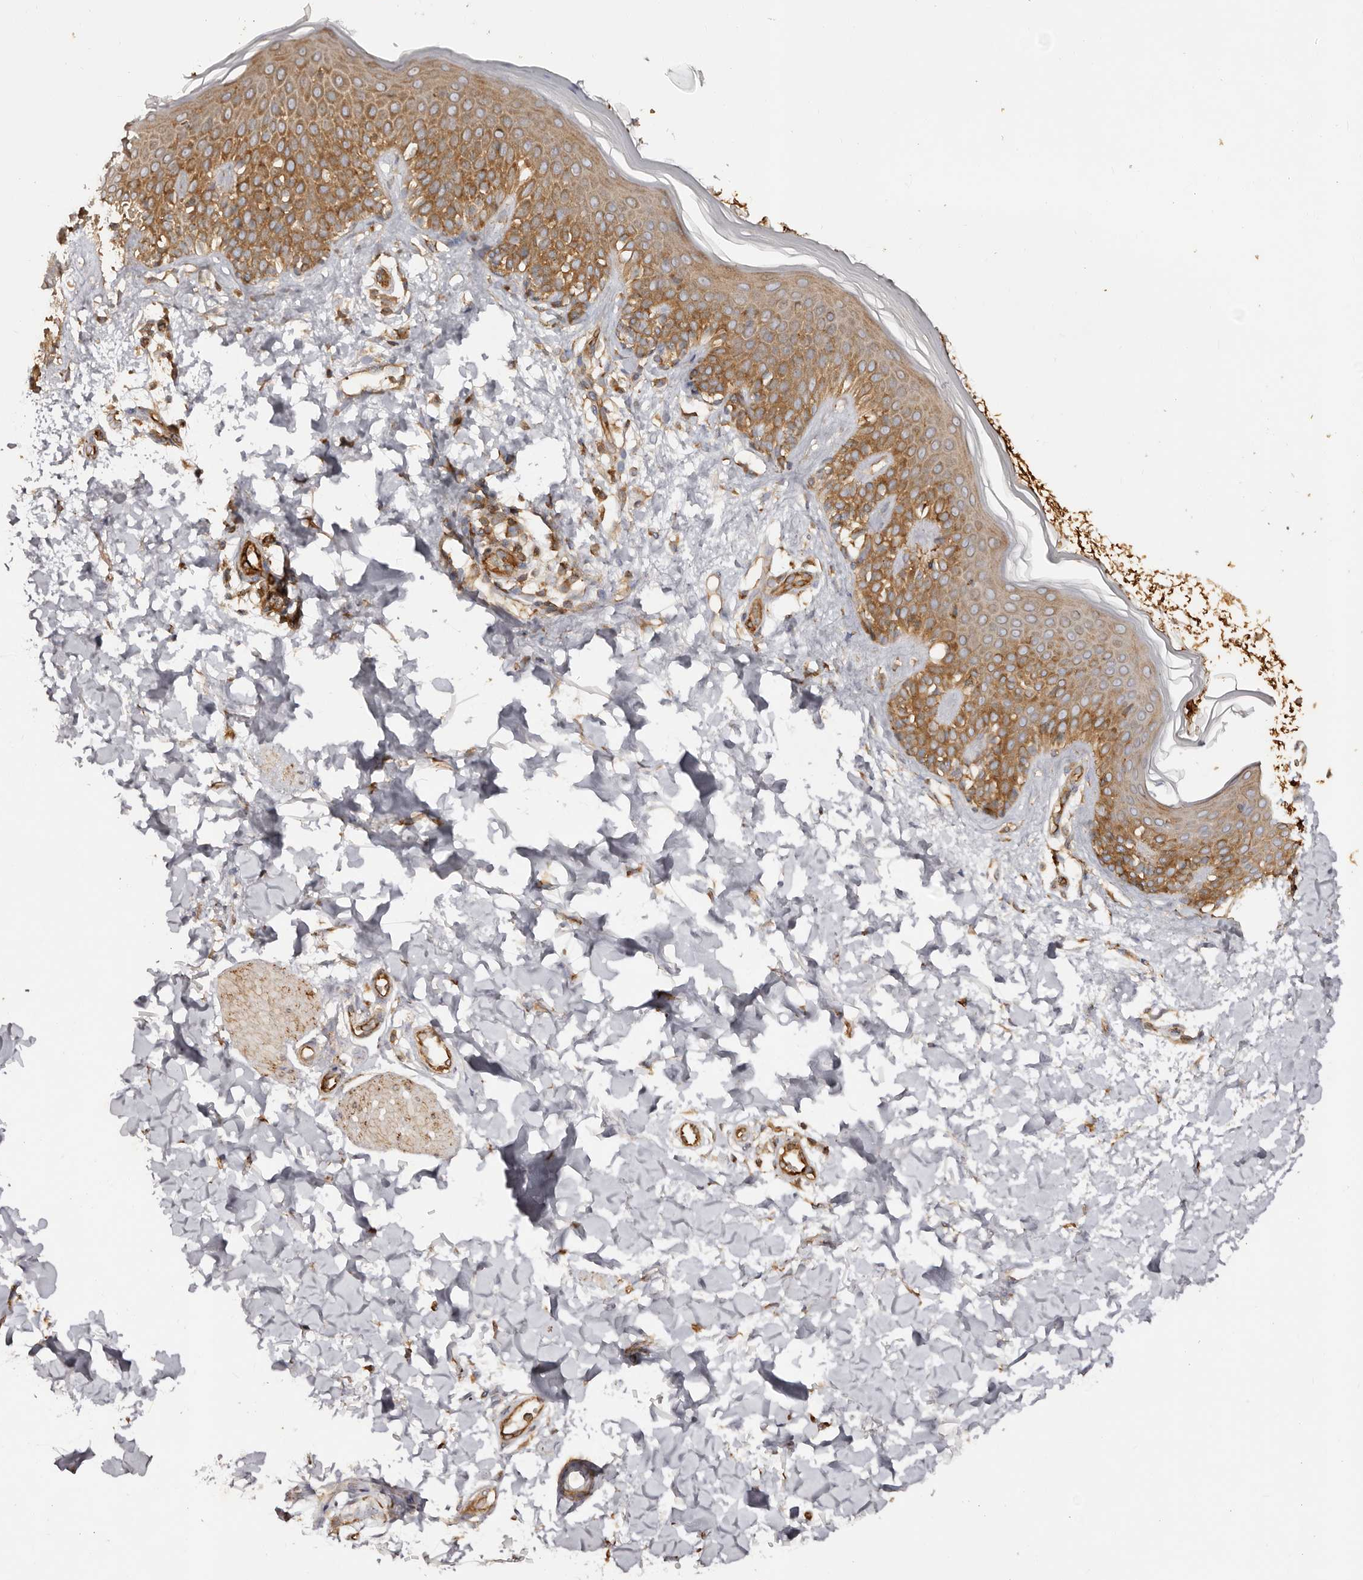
{"staining": {"intensity": "moderate", "quantity": ">75%", "location": "cytoplasmic/membranous"}, "tissue": "skin", "cell_type": "Fibroblasts", "image_type": "normal", "snomed": [{"axis": "morphology", "description": "Normal tissue, NOS"}, {"axis": "topography", "description": "Skin"}], "caption": "IHC (DAB (3,3'-diaminobenzidine)) staining of normal human skin exhibits moderate cytoplasmic/membranous protein positivity in approximately >75% of fibroblasts.", "gene": "RPS6", "patient": {"sex": "male", "age": 37}}